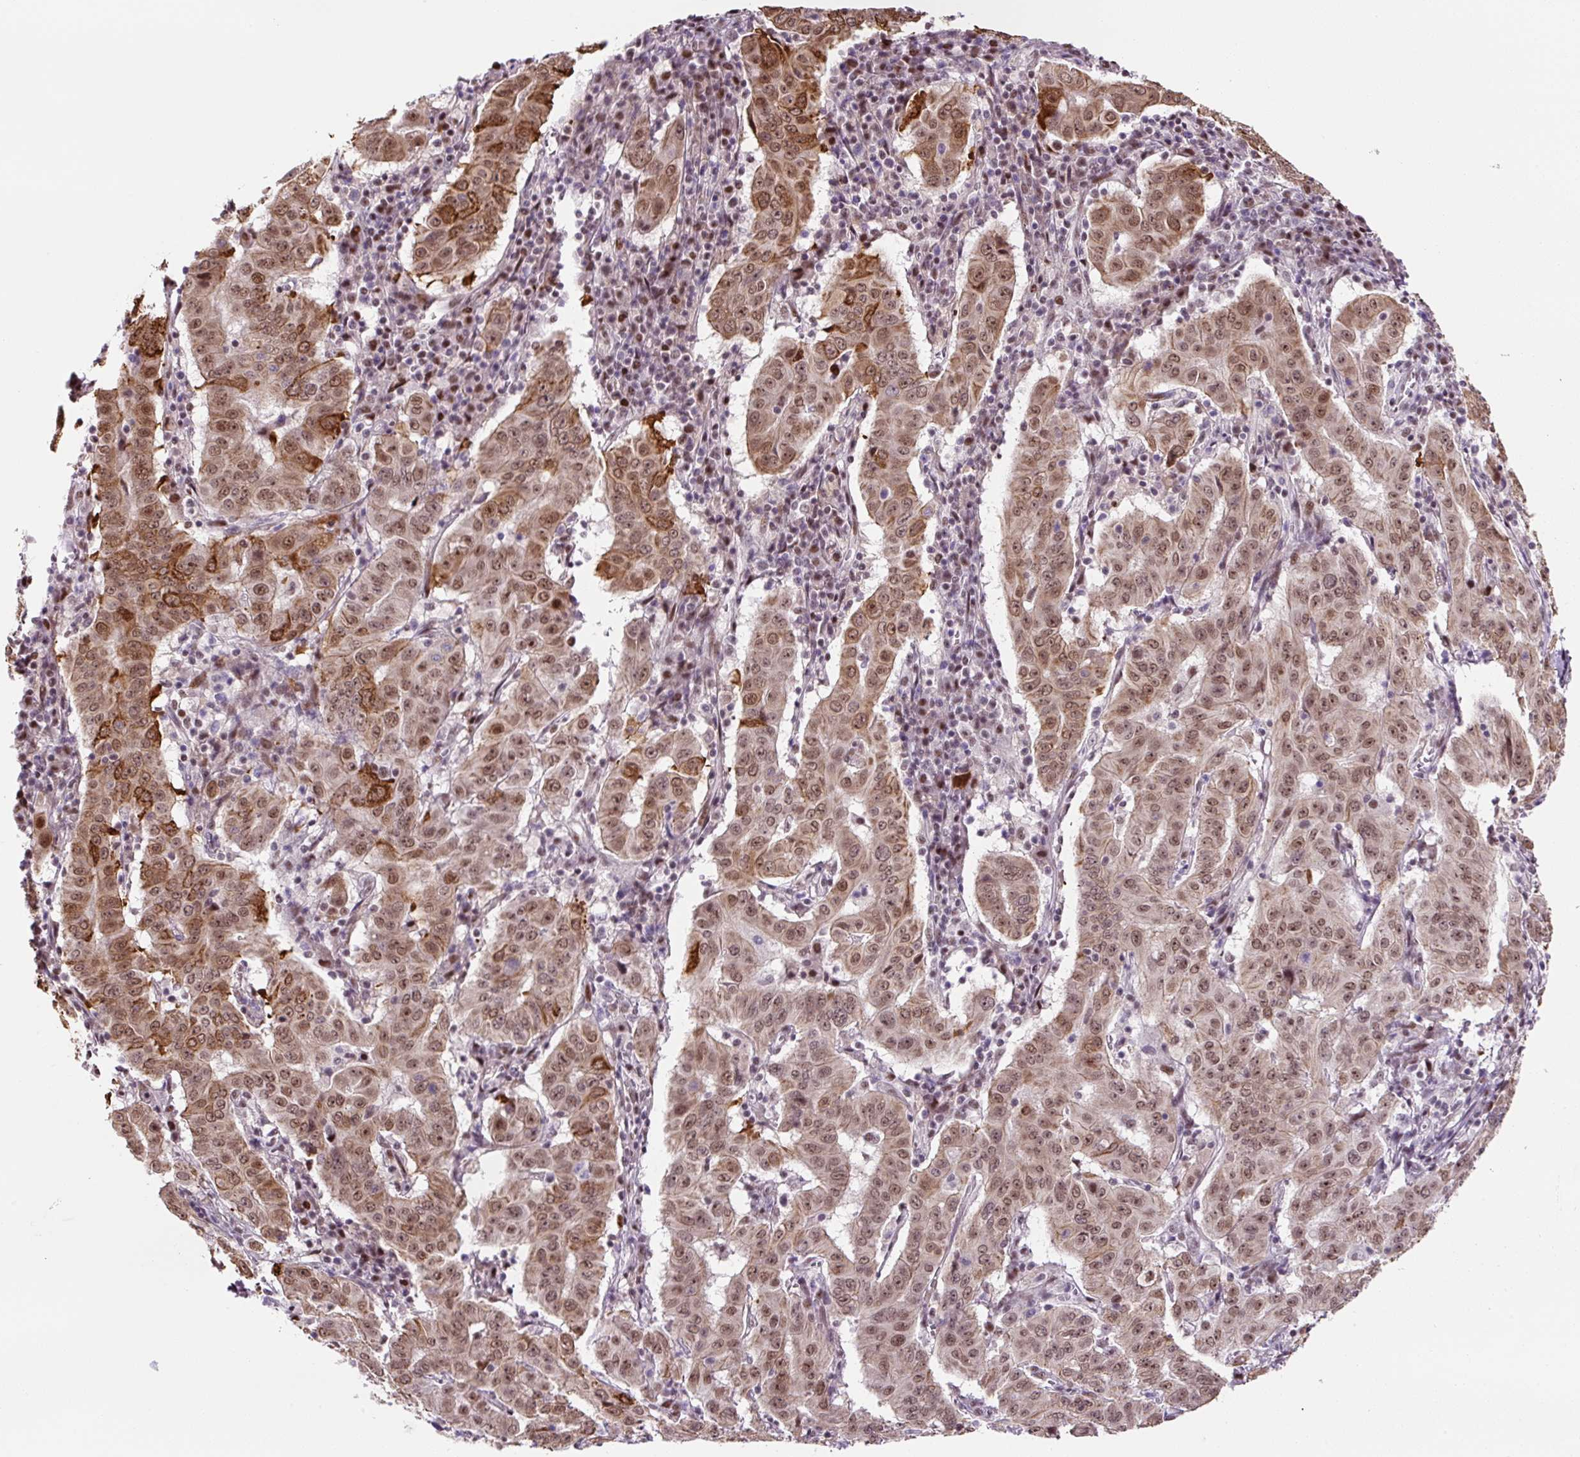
{"staining": {"intensity": "moderate", "quantity": ">75%", "location": "cytoplasmic/membranous,nuclear"}, "tissue": "pancreatic cancer", "cell_type": "Tumor cells", "image_type": "cancer", "snomed": [{"axis": "morphology", "description": "Adenocarcinoma, NOS"}, {"axis": "topography", "description": "Pancreas"}], "caption": "DAB immunohistochemical staining of human pancreatic adenocarcinoma shows moderate cytoplasmic/membranous and nuclear protein staining in about >75% of tumor cells. The protein of interest is shown in brown color, while the nuclei are stained blue.", "gene": "TAF1A", "patient": {"sex": "male", "age": 63}}